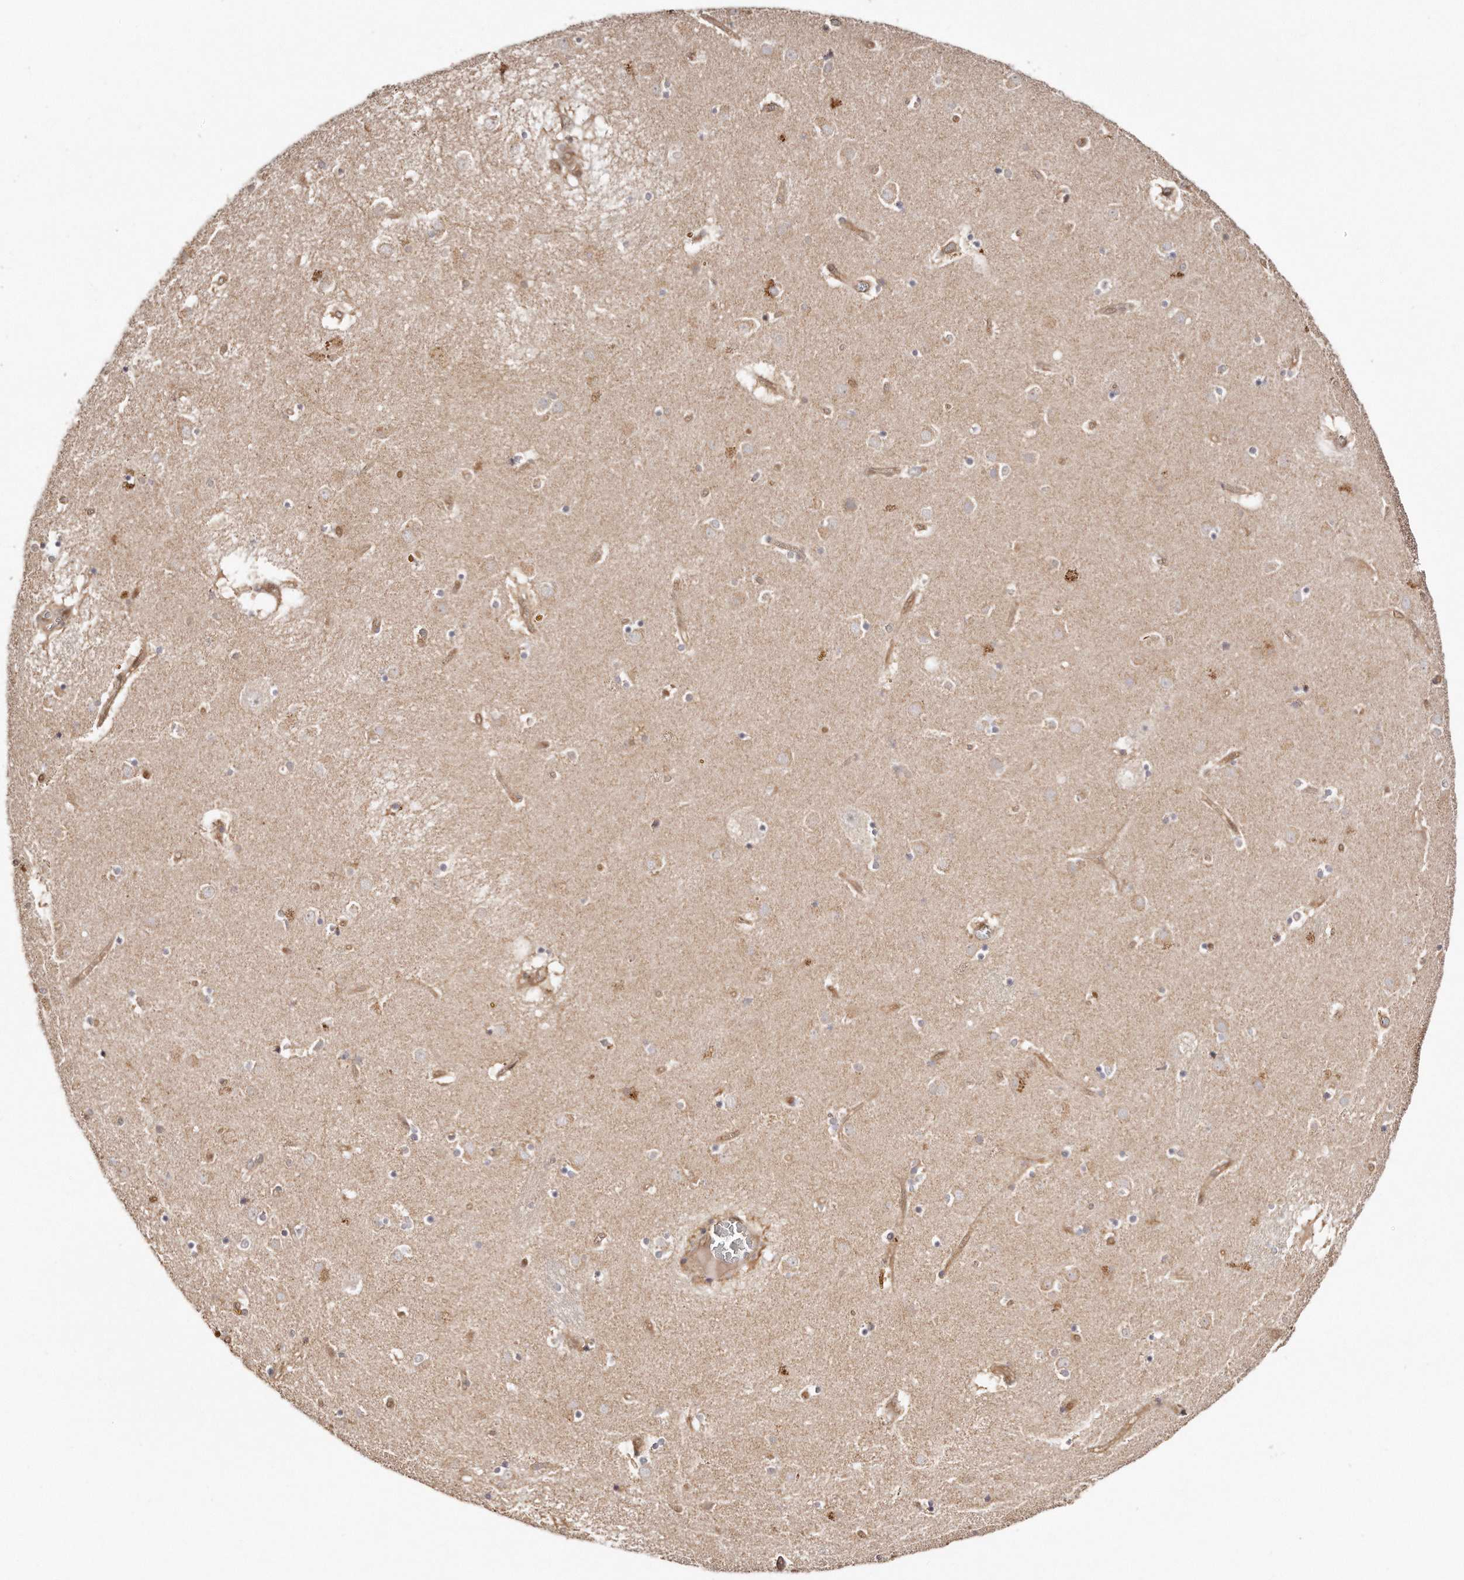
{"staining": {"intensity": "moderate", "quantity": "<25%", "location": "cytoplasmic/membranous"}, "tissue": "caudate", "cell_type": "Glial cells", "image_type": "normal", "snomed": [{"axis": "morphology", "description": "Normal tissue, NOS"}, {"axis": "topography", "description": "Lateral ventricle wall"}], "caption": "This is a micrograph of IHC staining of normal caudate, which shows moderate staining in the cytoplasmic/membranous of glial cells.", "gene": "GBP4", "patient": {"sex": "male", "age": 70}}